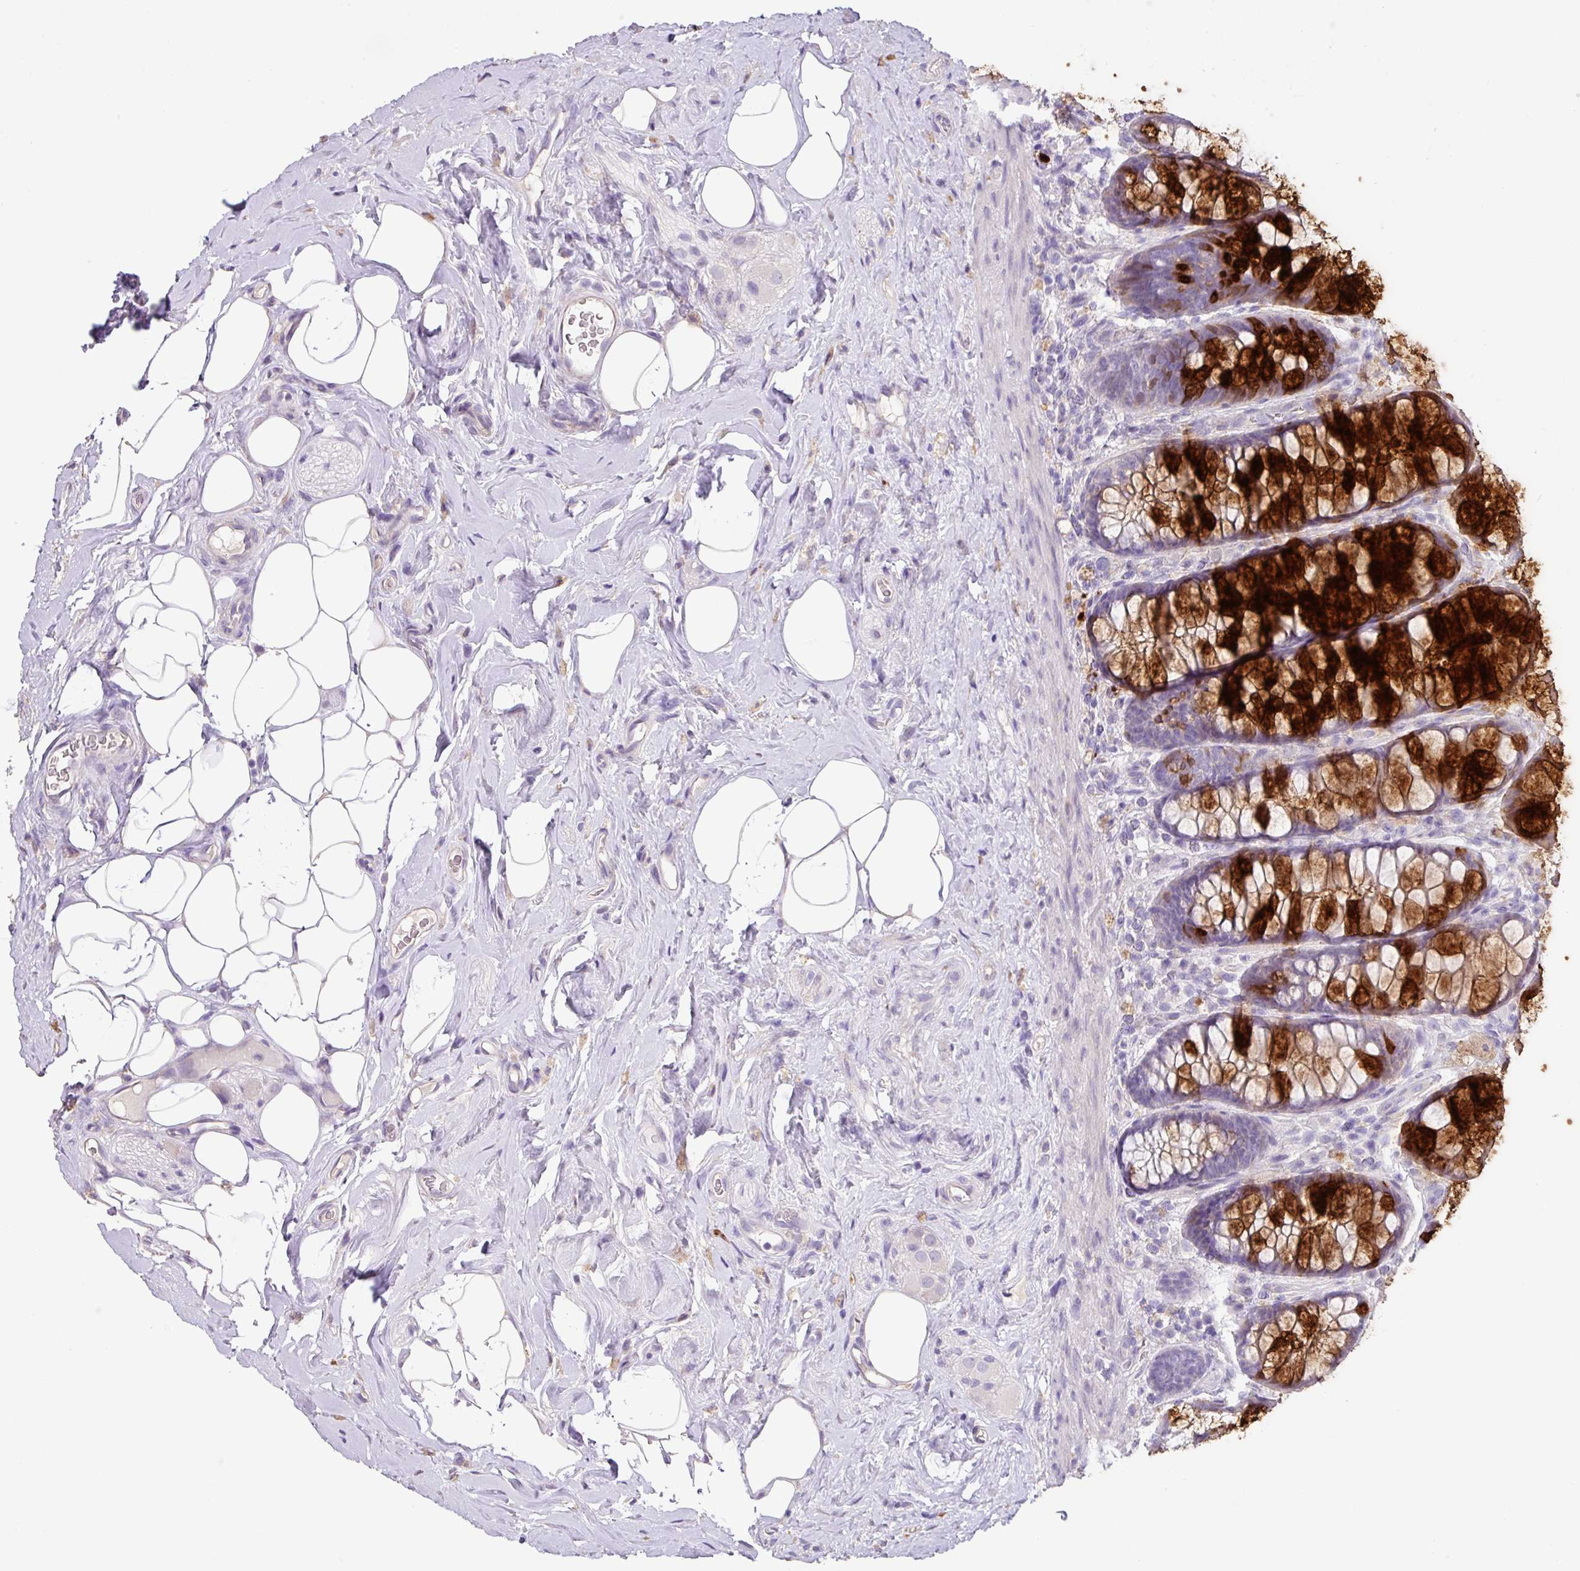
{"staining": {"intensity": "strong", "quantity": "25%-75%", "location": "cytoplasmic/membranous"}, "tissue": "rectum", "cell_type": "Glandular cells", "image_type": "normal", "snomed": [{"axis": "morphology", "description": "Normal tissue, NOS"}, {"axis": "topography", "description": "Rectum"}], "caption": "Immunohistochemical staining of unremarkable rectum exhibits 25%-75% levels of strong cytoplasmic/membranous protein expression in about 25%-75% of glandular cells.", "gene": "ZG16", "patient": {"sex": "female", "age": 67}}